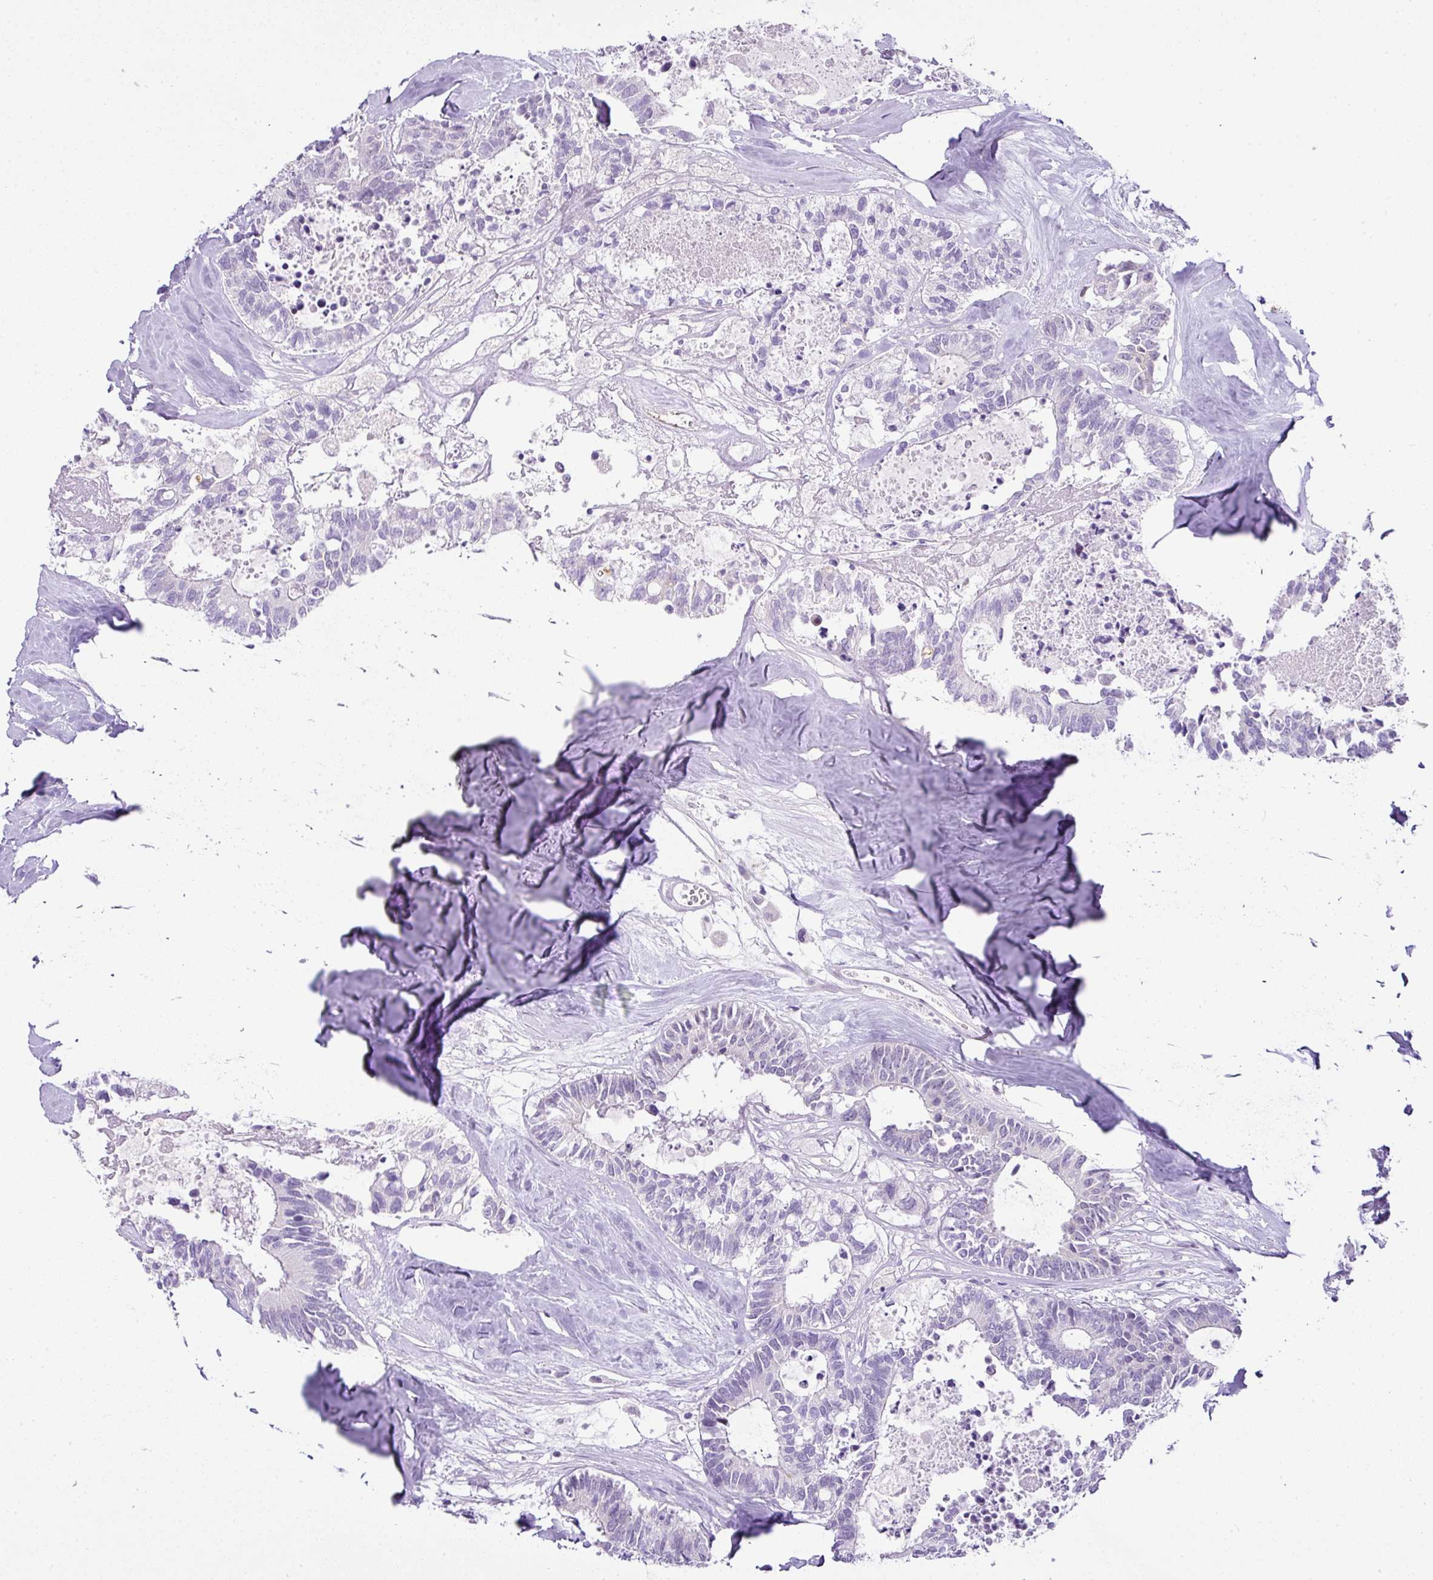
{"staining": {"intensity": "negative", "quantity": "none", "location": "none"}, "tissue": "colorectal cancer", "cell_type": "Tumor cells", "image_type": "cancer", "snomed": [{"axis": "morphology", "description": "Adenocarcinoma, NOS"}, {"axis": "topography", "description": "Colon"}, {"axis": "topography", "description": "Rectum"}], "caption": "Immunohistochemistry (IHC) image of neoplastic tissue: human colorectal adenocarcinoma stained with DAB (3,3'-diaminobenzidine) exhibits no significant protein positivity in tumor cells.", "gene": "CMTM5", "patient": {"sex": "male", "age": 57}}